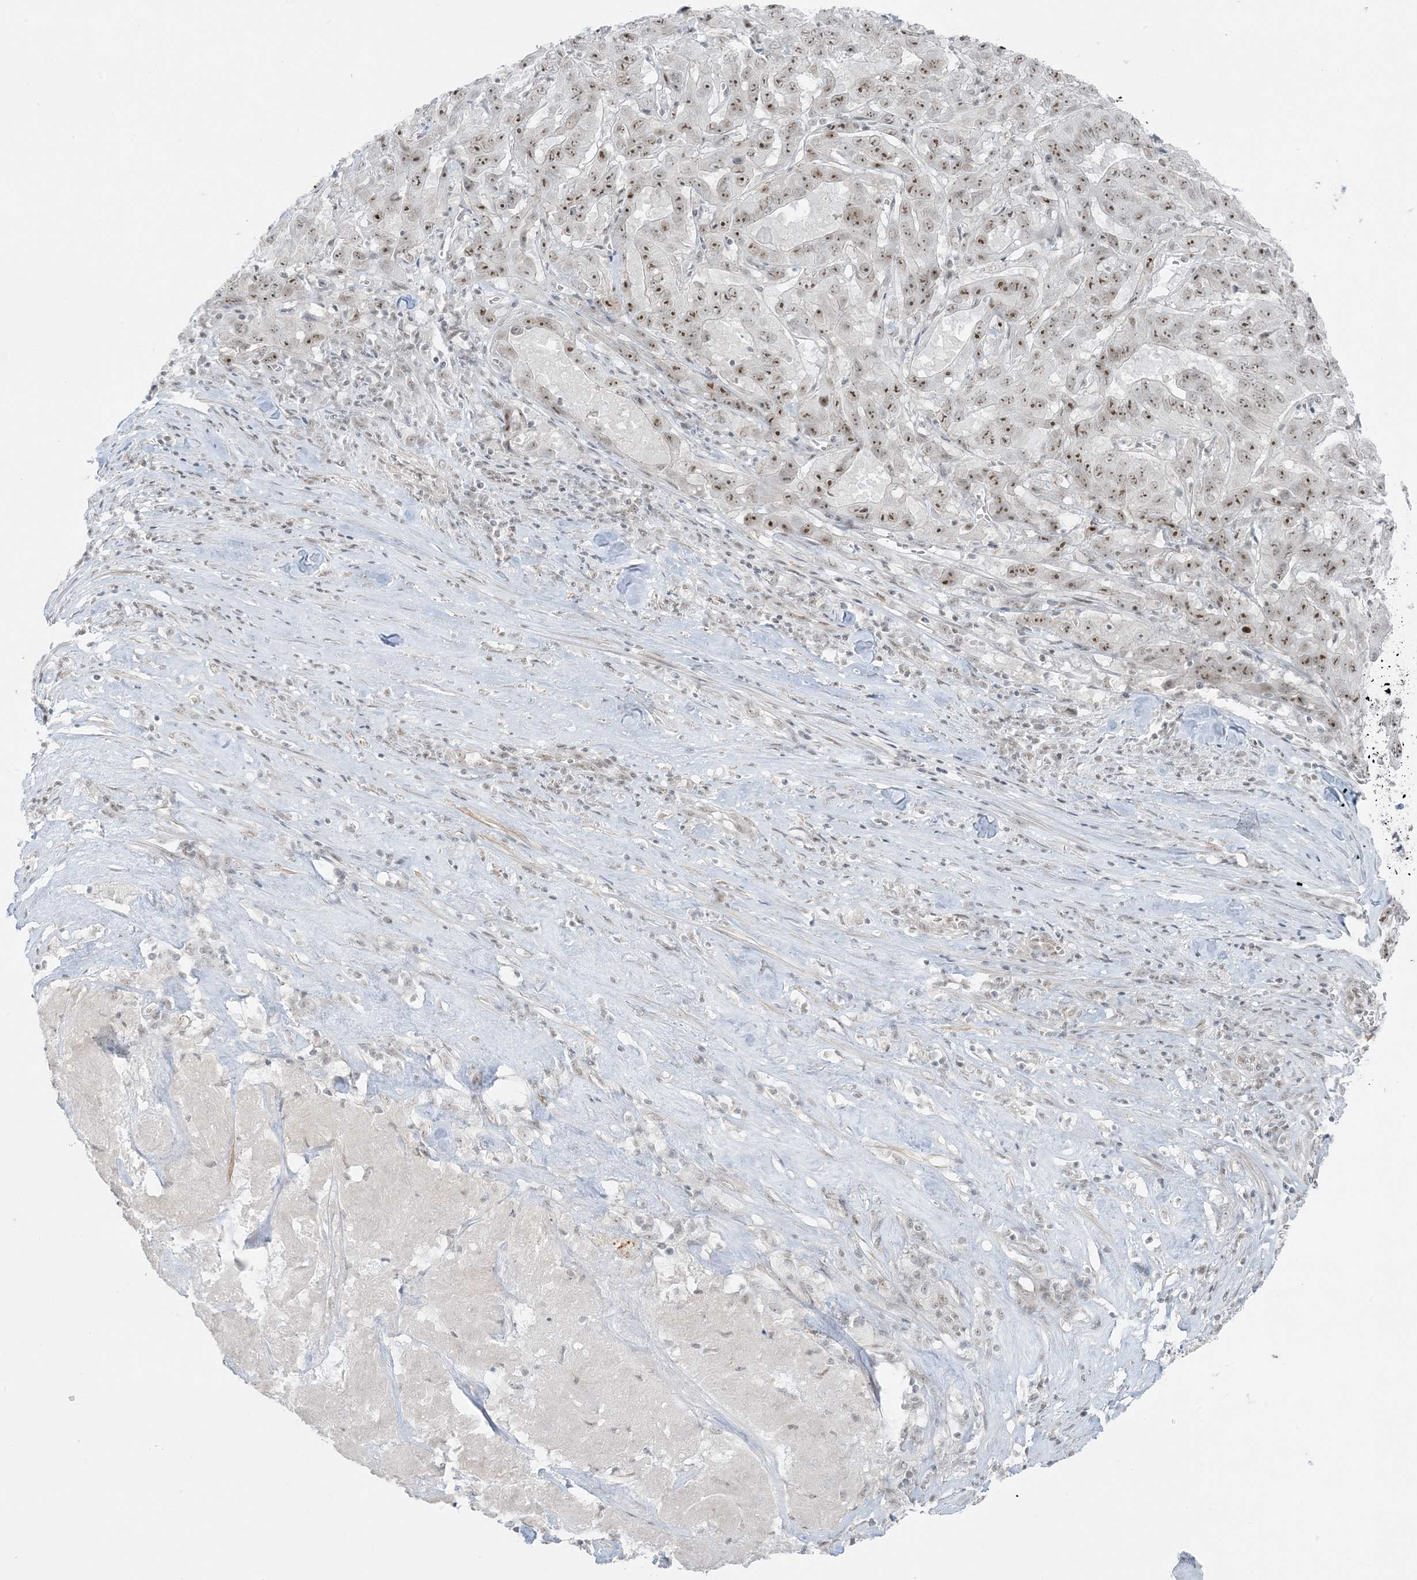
{"staining": {"intensity": "moderate", "quantity": ">75%", "location": "nuclear"}, "tissue": "pancreatic cancer", "cell_type": "Tumor cells", "image_type": "cancer", "snomed": [{"axis": "morphology", "description": "Adenocarcinoma, NOS"}, {"axis": "topography", "description": "Pancreas"}], "caption": "Protein positivity by immunohistochemistry shows moderate nuclear staining in approximately >75% of tumor cells in pancreatic adenocarcinoma. (IHC, brightfield microscopy, high magnification).", "gene": "ZNF787", "patient": {"sex": "male", "age": 63}}